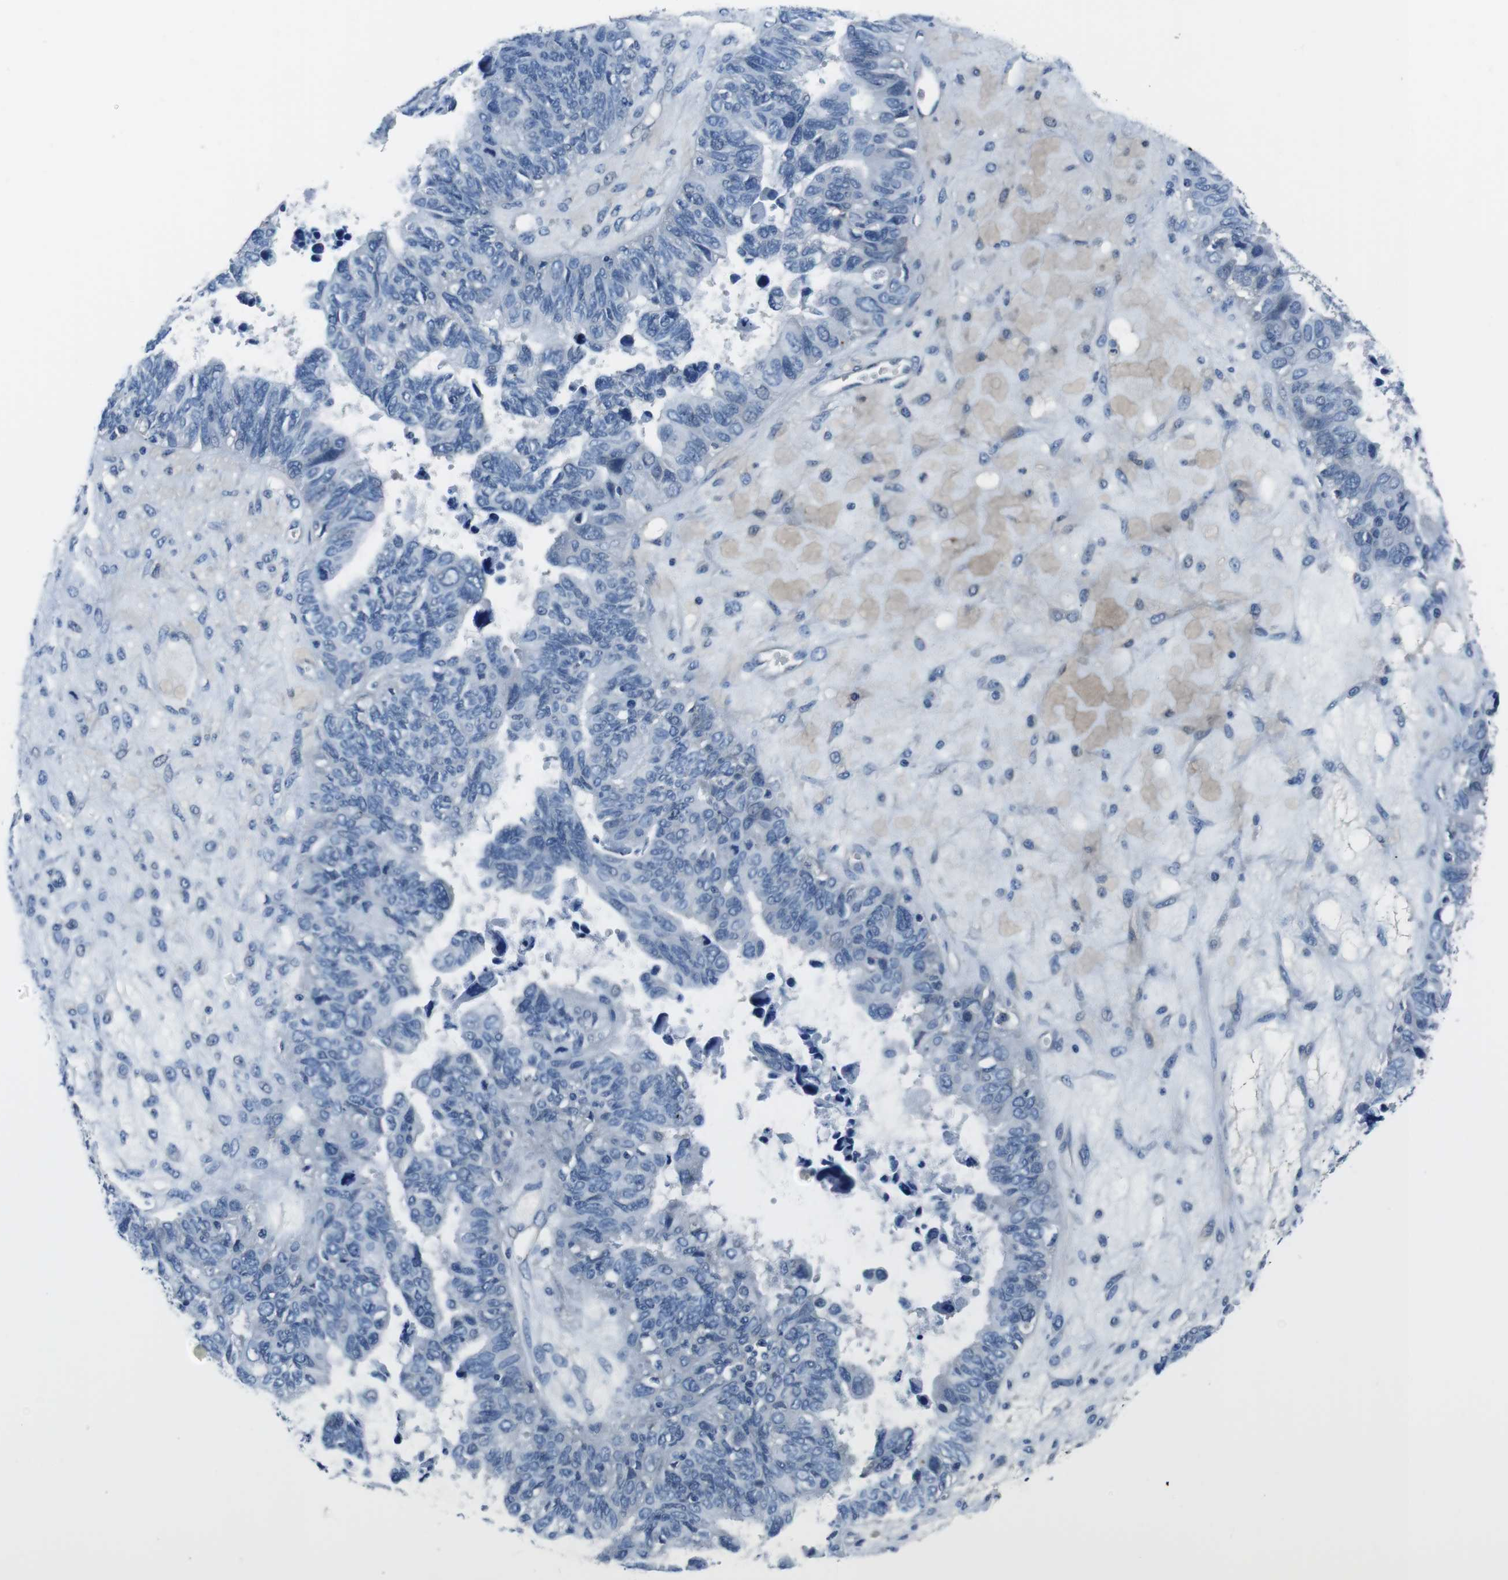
{"staining": {"intensity": "negative", "quantity": "none", "location": "none"}, "tissue": "ovarian cancer", "cell_type": "Tumor cells", "image_type": "cancer", "snomed": [{"axis": "morphology", "description": "Cystadenocarcinoma, serous, NOS"}, {"axis": "topography", "description": "Ovary"}], "caption": "Protein analysis of ovarian cancer (serous cystadenocarcinoma) displays no significant staining in tumor cells.", "gene": "CASQ1", "patient": {"sex": "female", "age": 79}}